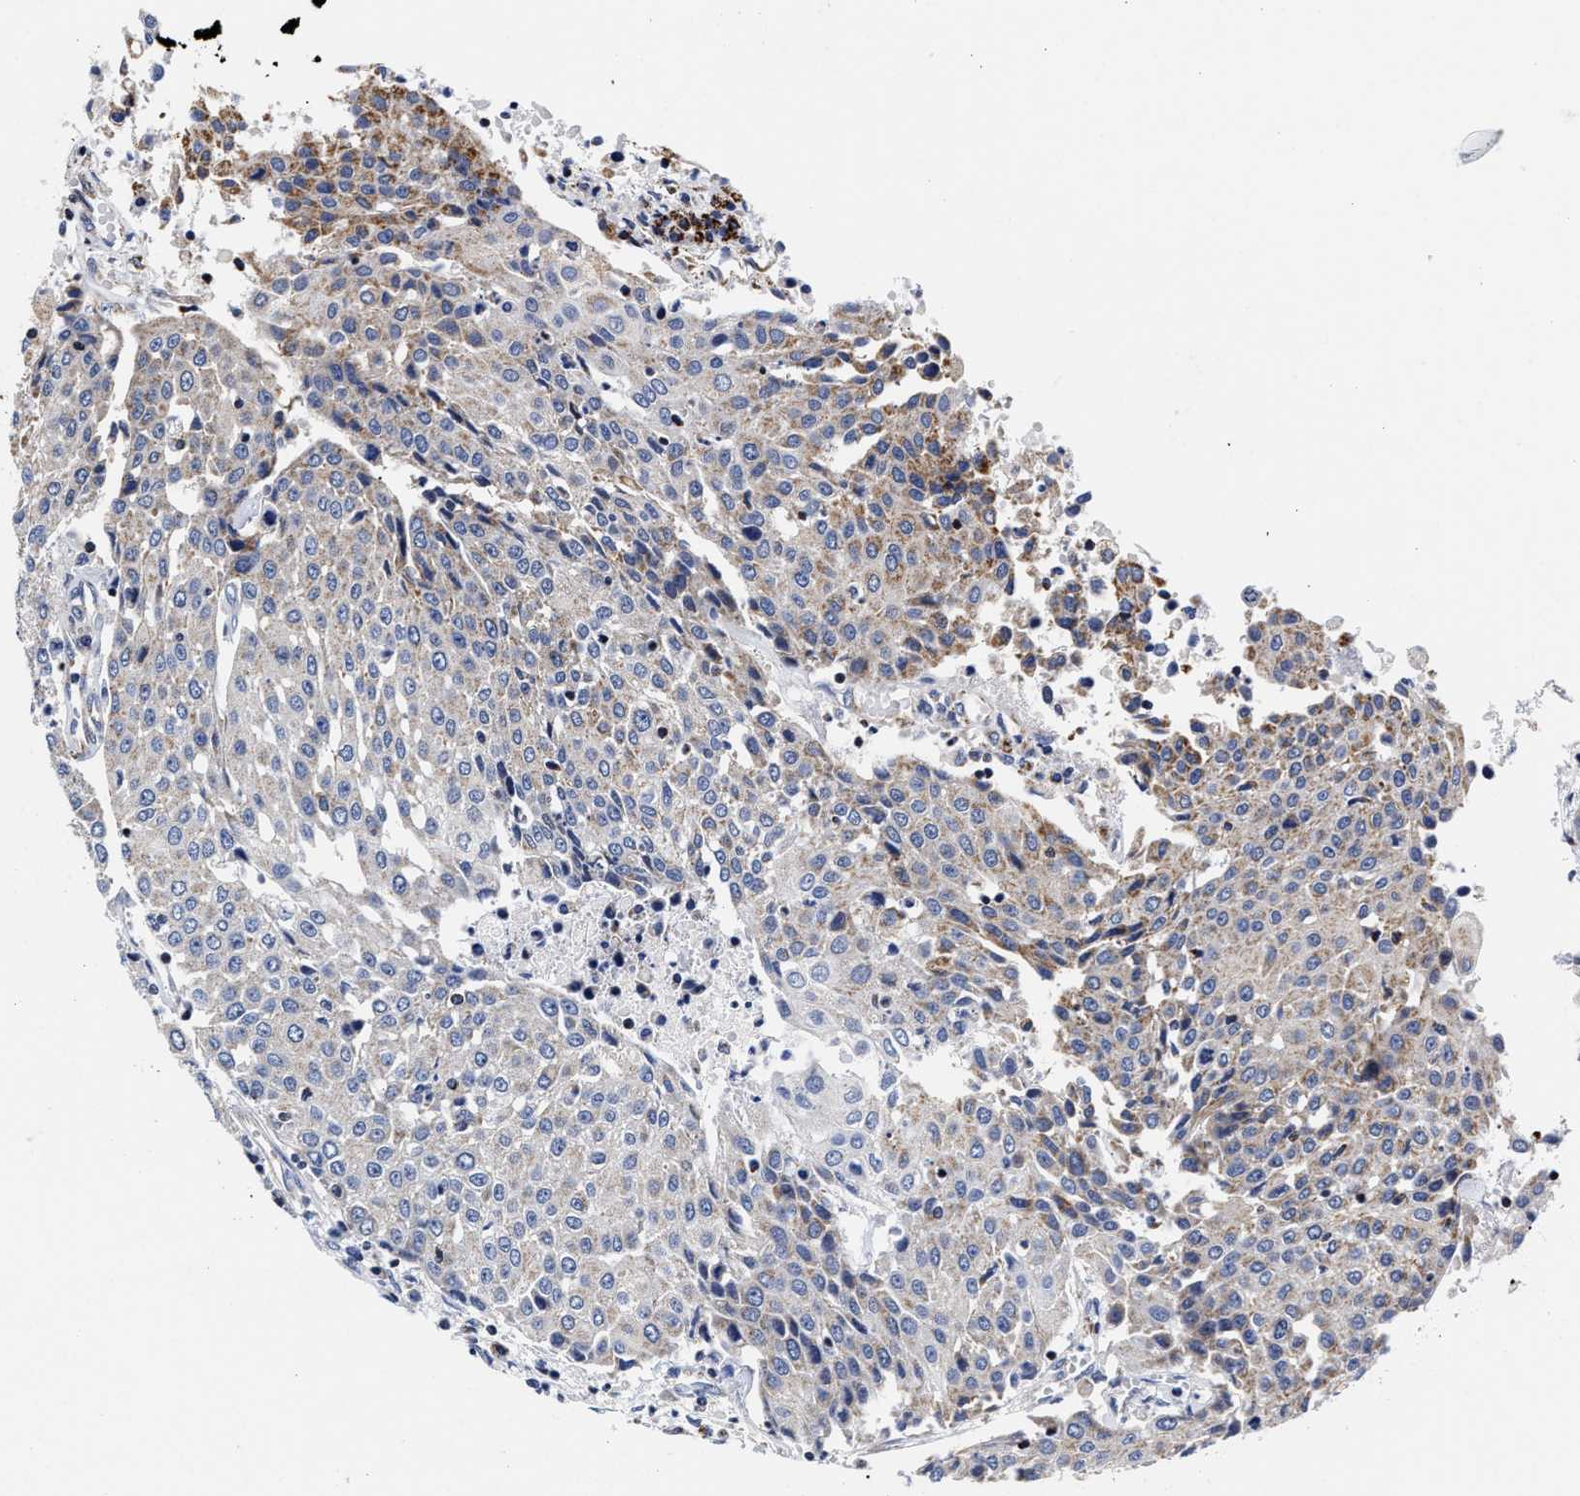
{"staining": {"intensity": "weak", "quantity": "<25%", "location": "cytoplasmic/membranous"}, "tissue": "urothelial cancer", "cell_type": "Tumor cells", "image_type": "cancer", "snomed": [{"axis": "morphology", "description": "Urothelial carcinoma, High grade"}, {"axis": "topography", "description": "Urinary bladder"}], "caption": "Tumor cells are negative for brown protein staining in urothelial carcinoma (high-grade). Brightfield microscopy of immunohistochemistry (IHC) stained with DAB (brown) and hematoxylin (blue), captured at high magnification.", "gene": "HINT2", "patient": {"sex": "female", "age": 85}}